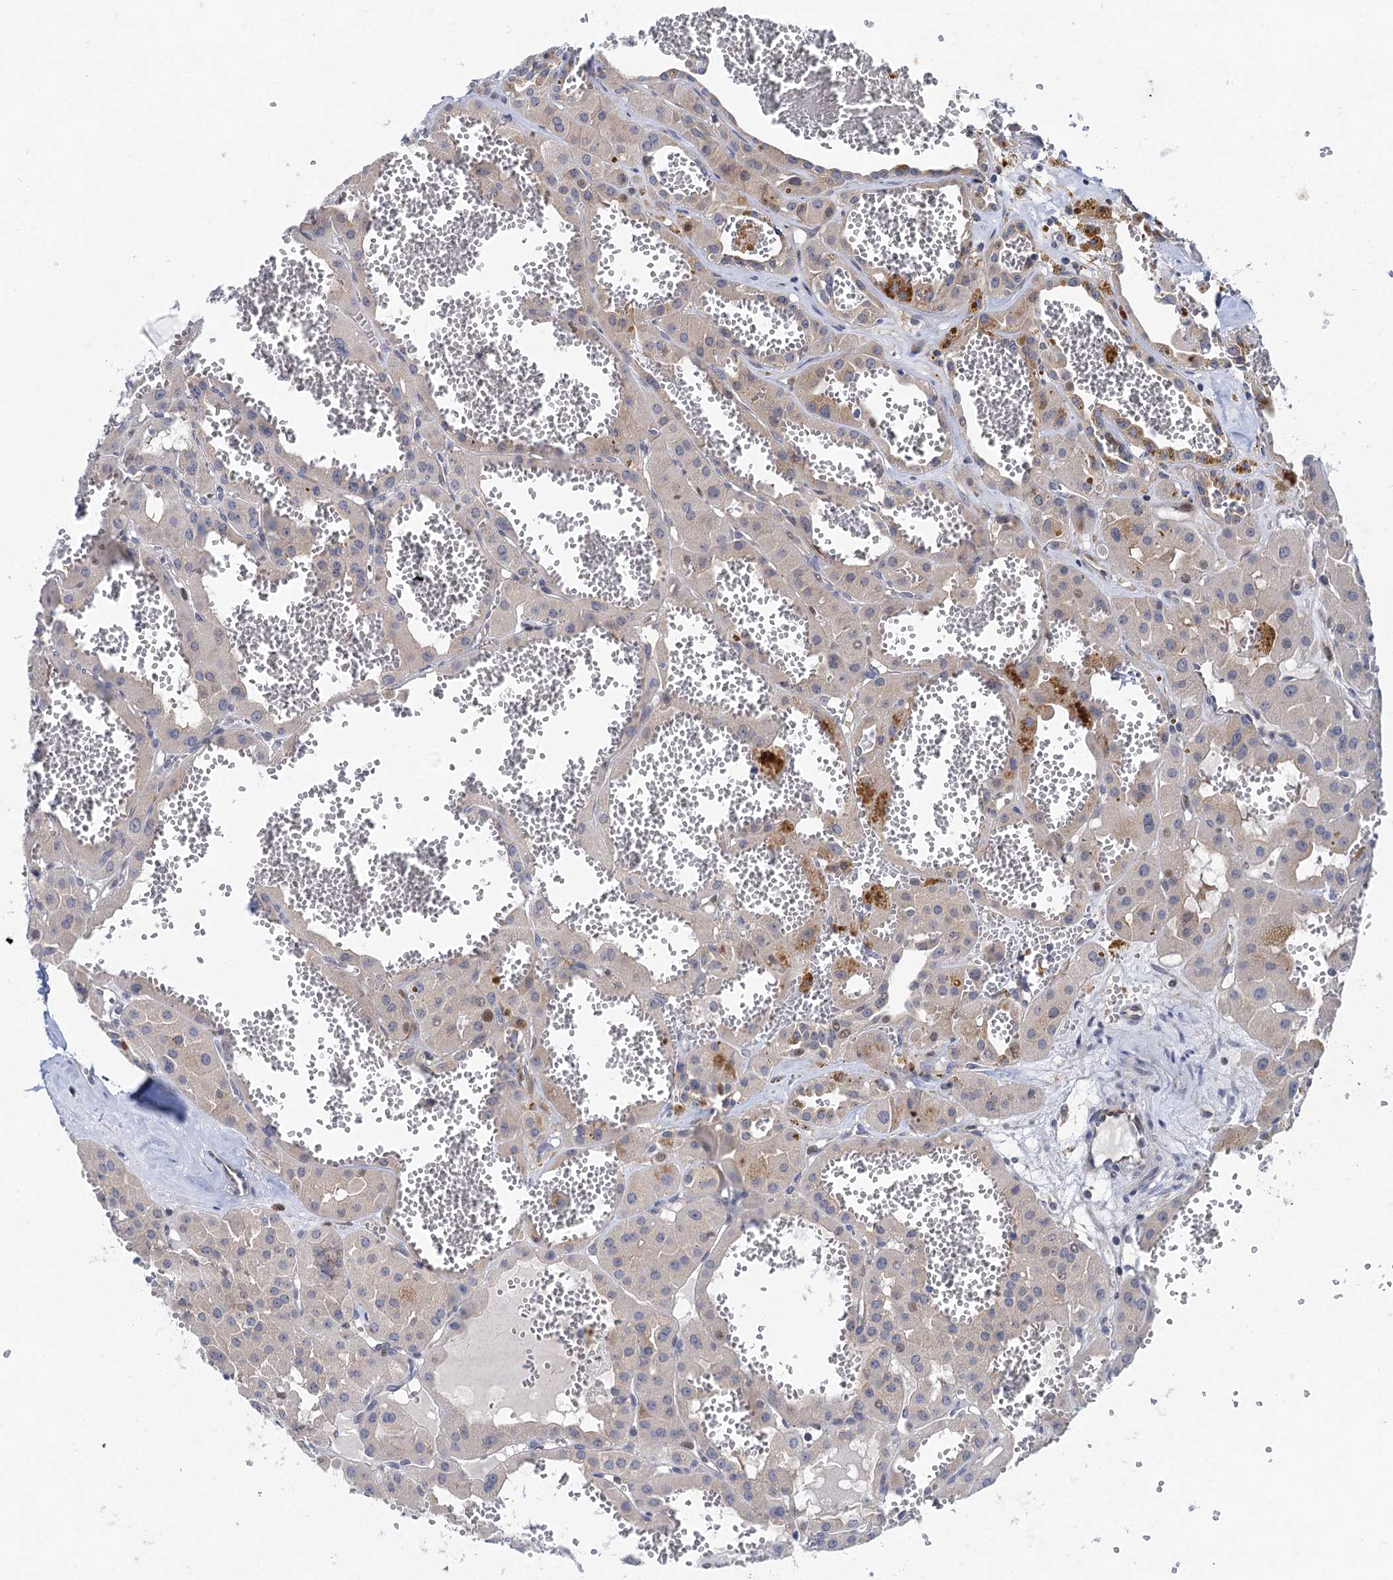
{"staining": {"intensity": "negative", "quantity": "none", "location": "none"}, "tissue": "renal cancer", "cell_type": "Tumor cells", "image_type": "cancer", "snomed": [{"axis": "morphology", "description": "Carcinoma, NOS"}, {"axis": "topography", "description": "Kidney"}], "caption": "A high-resolution histopathology image shows immunohistochemistry staining of renal carcinoma, which shows no significant positivity in tumor cells. Nuclei are stained in blue.", "gene": "QPCTL", "patient": {"sex": "female", "age": 75}}